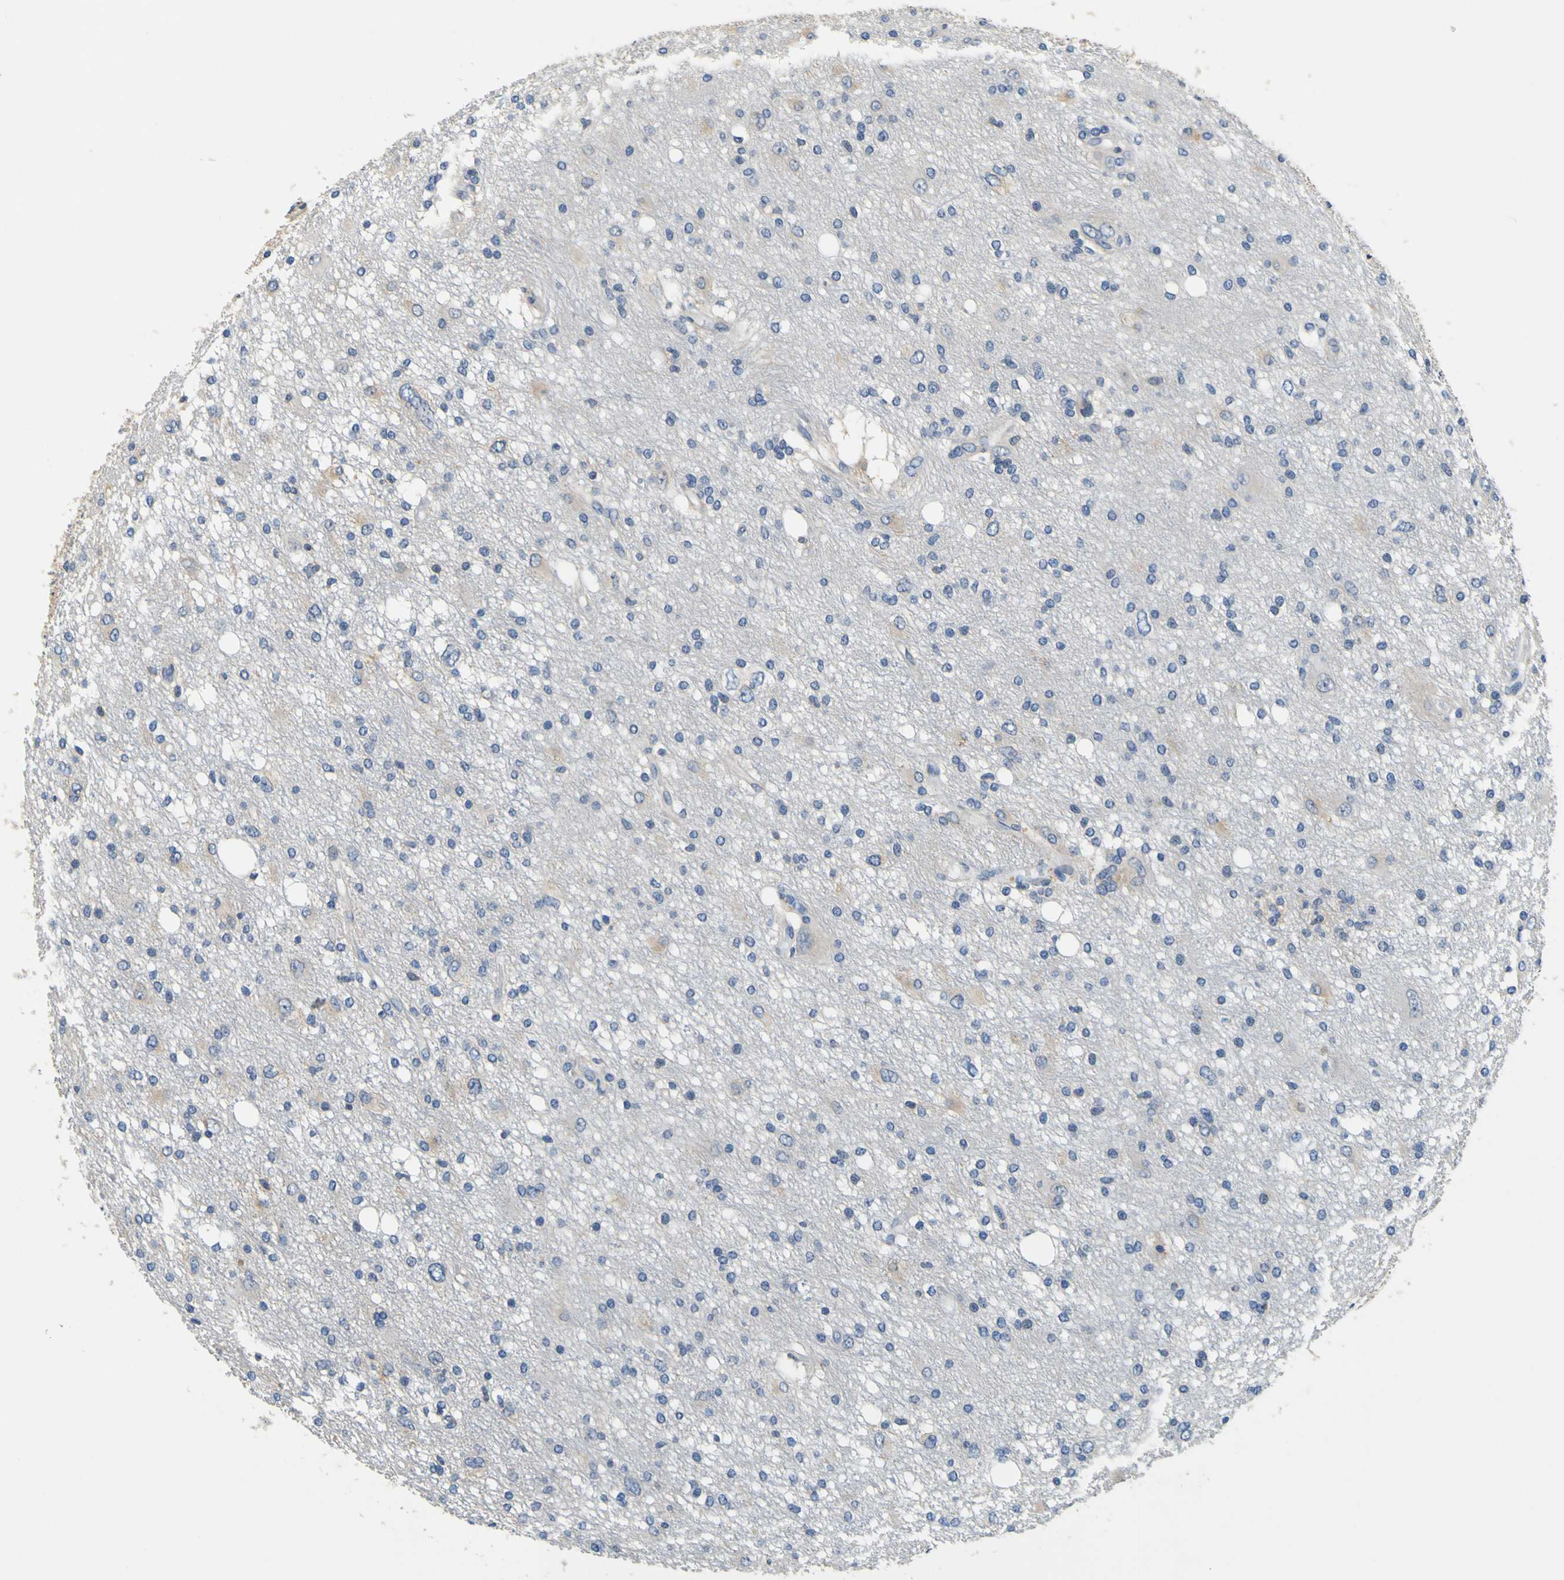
{"staining": {"intensity": "negative", "quantity": "none", "location": "none"}, "tissue": "glioma", "cell_type": "Tumor cells", "image_type": "cancer", "snomed": [{"axis": "morphology", "description": "Glioma, malignant, High grade"}, {"axis": "topography", "description": "Brain"}], "caption": "IHC photomicrograph of neoplastic tissue: human malignant glioma (high-grade) stained with DAB (3,3'-diaminobenzidine) reveals no significant protein staining in tumor cells.", "gene": "TNIK", "patient": {"sex": "female", "age": 59}}